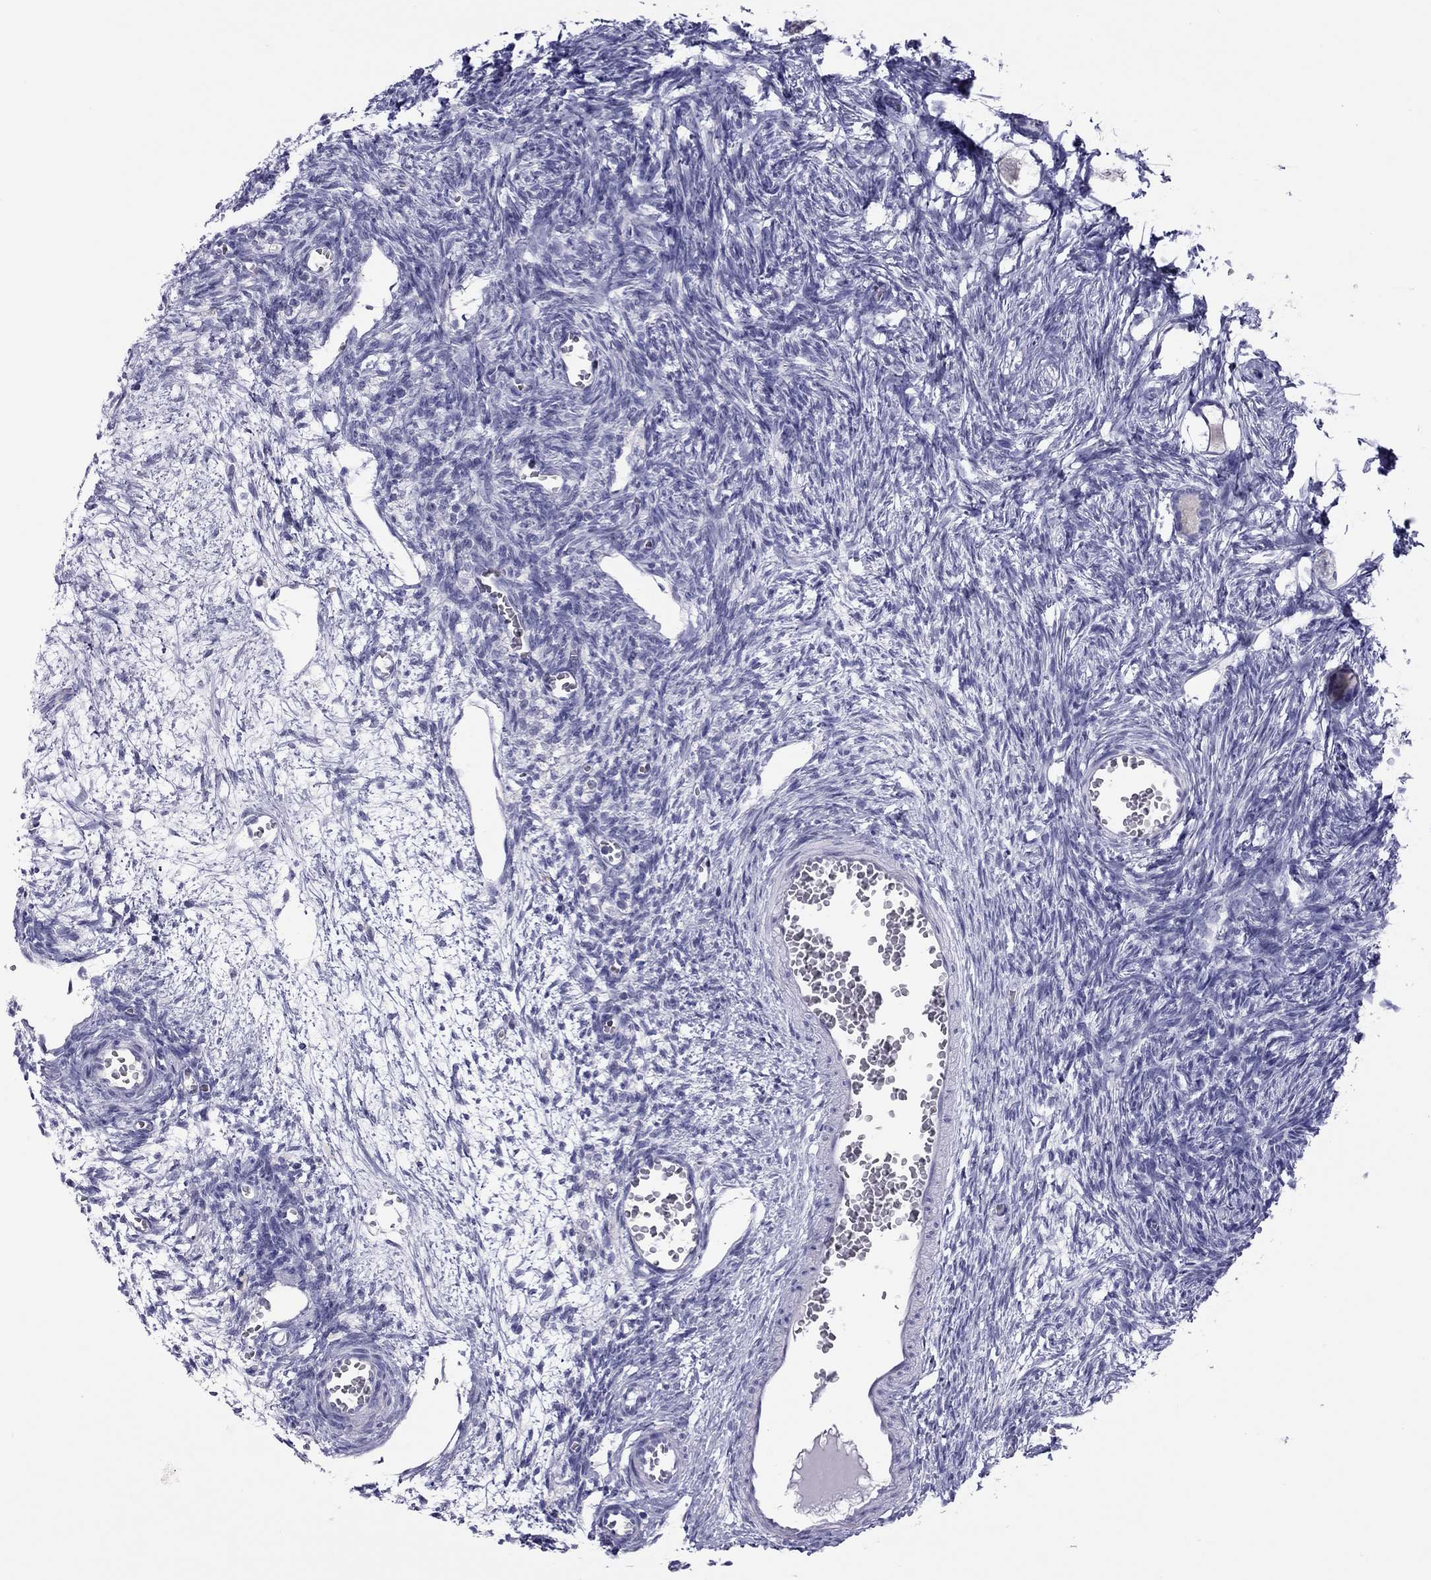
{"staining": {"intensity": "negative", "quantity": "none", "location": "none"}, "tissue": "ovary", "cell_type": "Follicle cells", "image_type": "normal", "snomed": [{"axis": "morphology", "description": "Normal tissue, NOS"}, {"axis": "topography", "description": "Ovary"}], "caption": "High power microscopy photomicrograph of an immunohistochemistry (IHC) image of normal ovary, revealing no significant positivity in follicle cells.", "gene": "CHRNB3", "patient": {"sex": "female", "age": 27}}